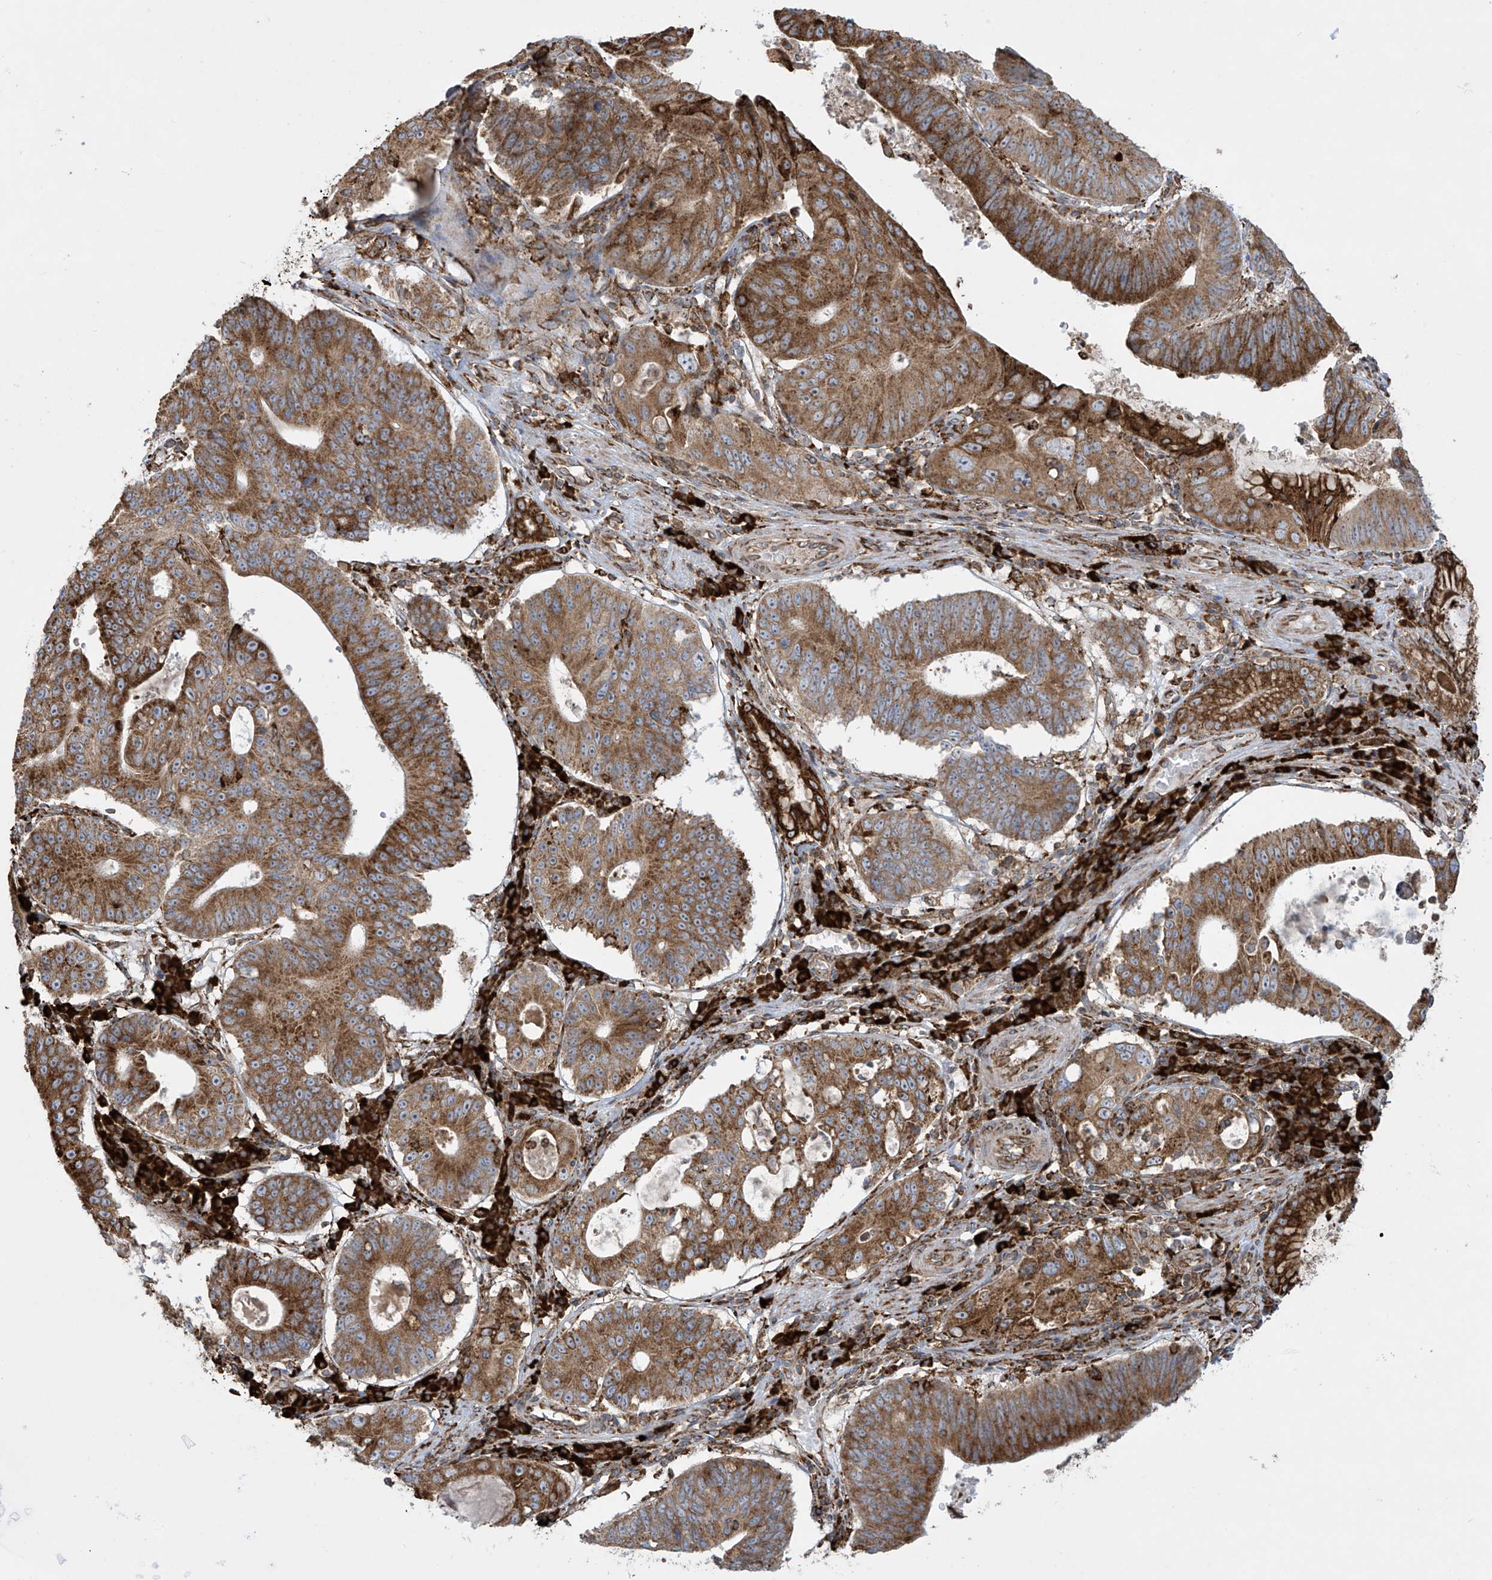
{"staining": {"intensity": "strong", "quantity": ">75%", "location": "cytoplasmic/membranous"}, "tissue": "stomach cancer", "cell_type": "Tumor cells", "image_type": "cancer", "snomed": [{"axis": "morphology", "description": "Adenocarcinoma, NOS"}, {"axis": "topography", "description": "Stomach"}], "caption": "A photomicrograph of human stomach cancer stained for a protein reveals strong cytoplasmic/membranous brown staining in tumor cells.", "gene": "MX1", "patient": {"sex": "male", "age": 59}}